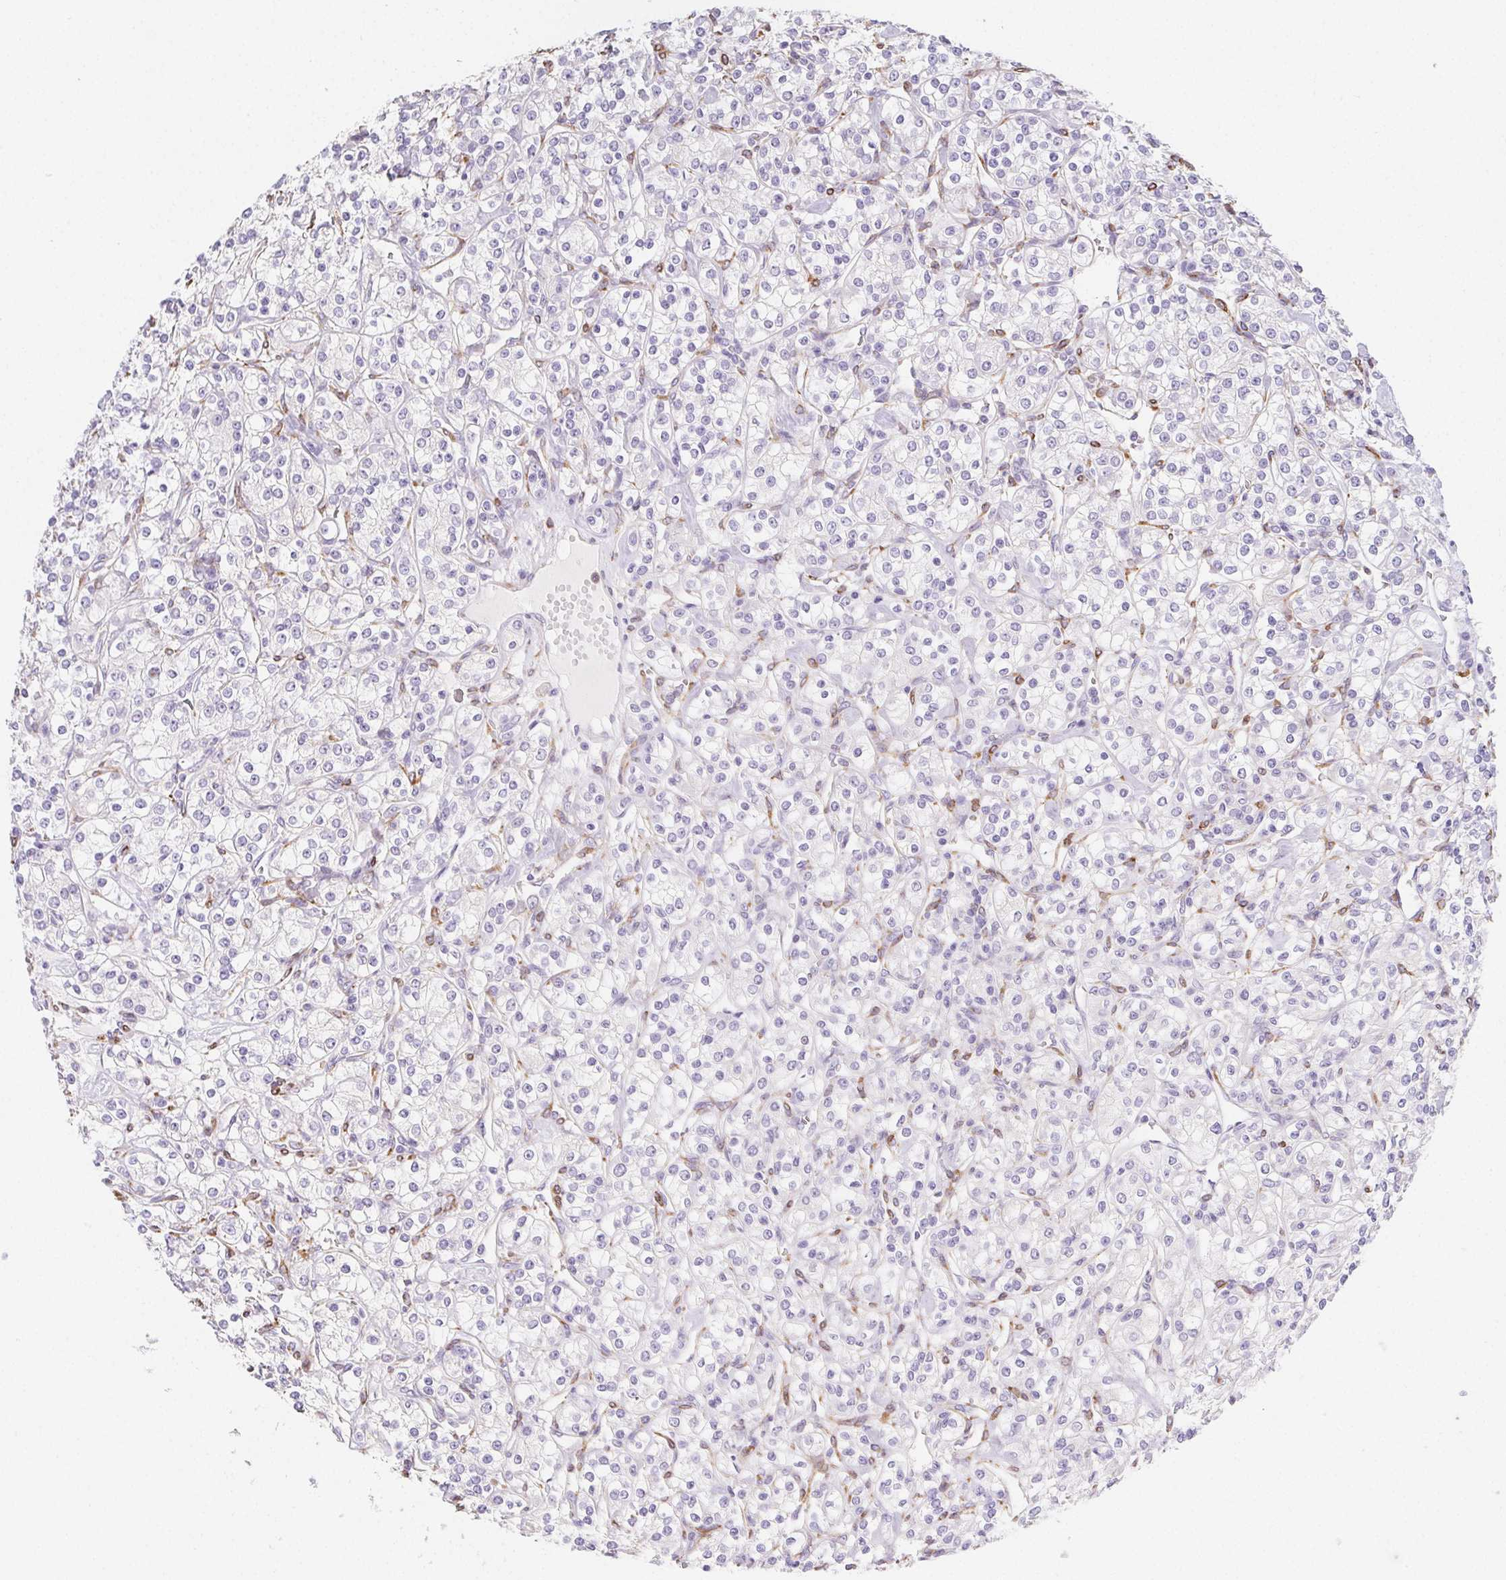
{"staining": {"intensity": "negative", "quantity": "none", "location": "none"}, "tissue": "renal cancer", "cell_type": "Tumor cells", "image_type": "cancer", "snomed": [{"axis": "morphology", "description": "Adenocarcinoma, NOS"}, {"axis": "topography", "description": "Kidney"}], "caption": "IHC of human renal cancer displays no staining in tumor cells.", "gene": "HRC", "patient": {"sex": "male", "age": 77}}